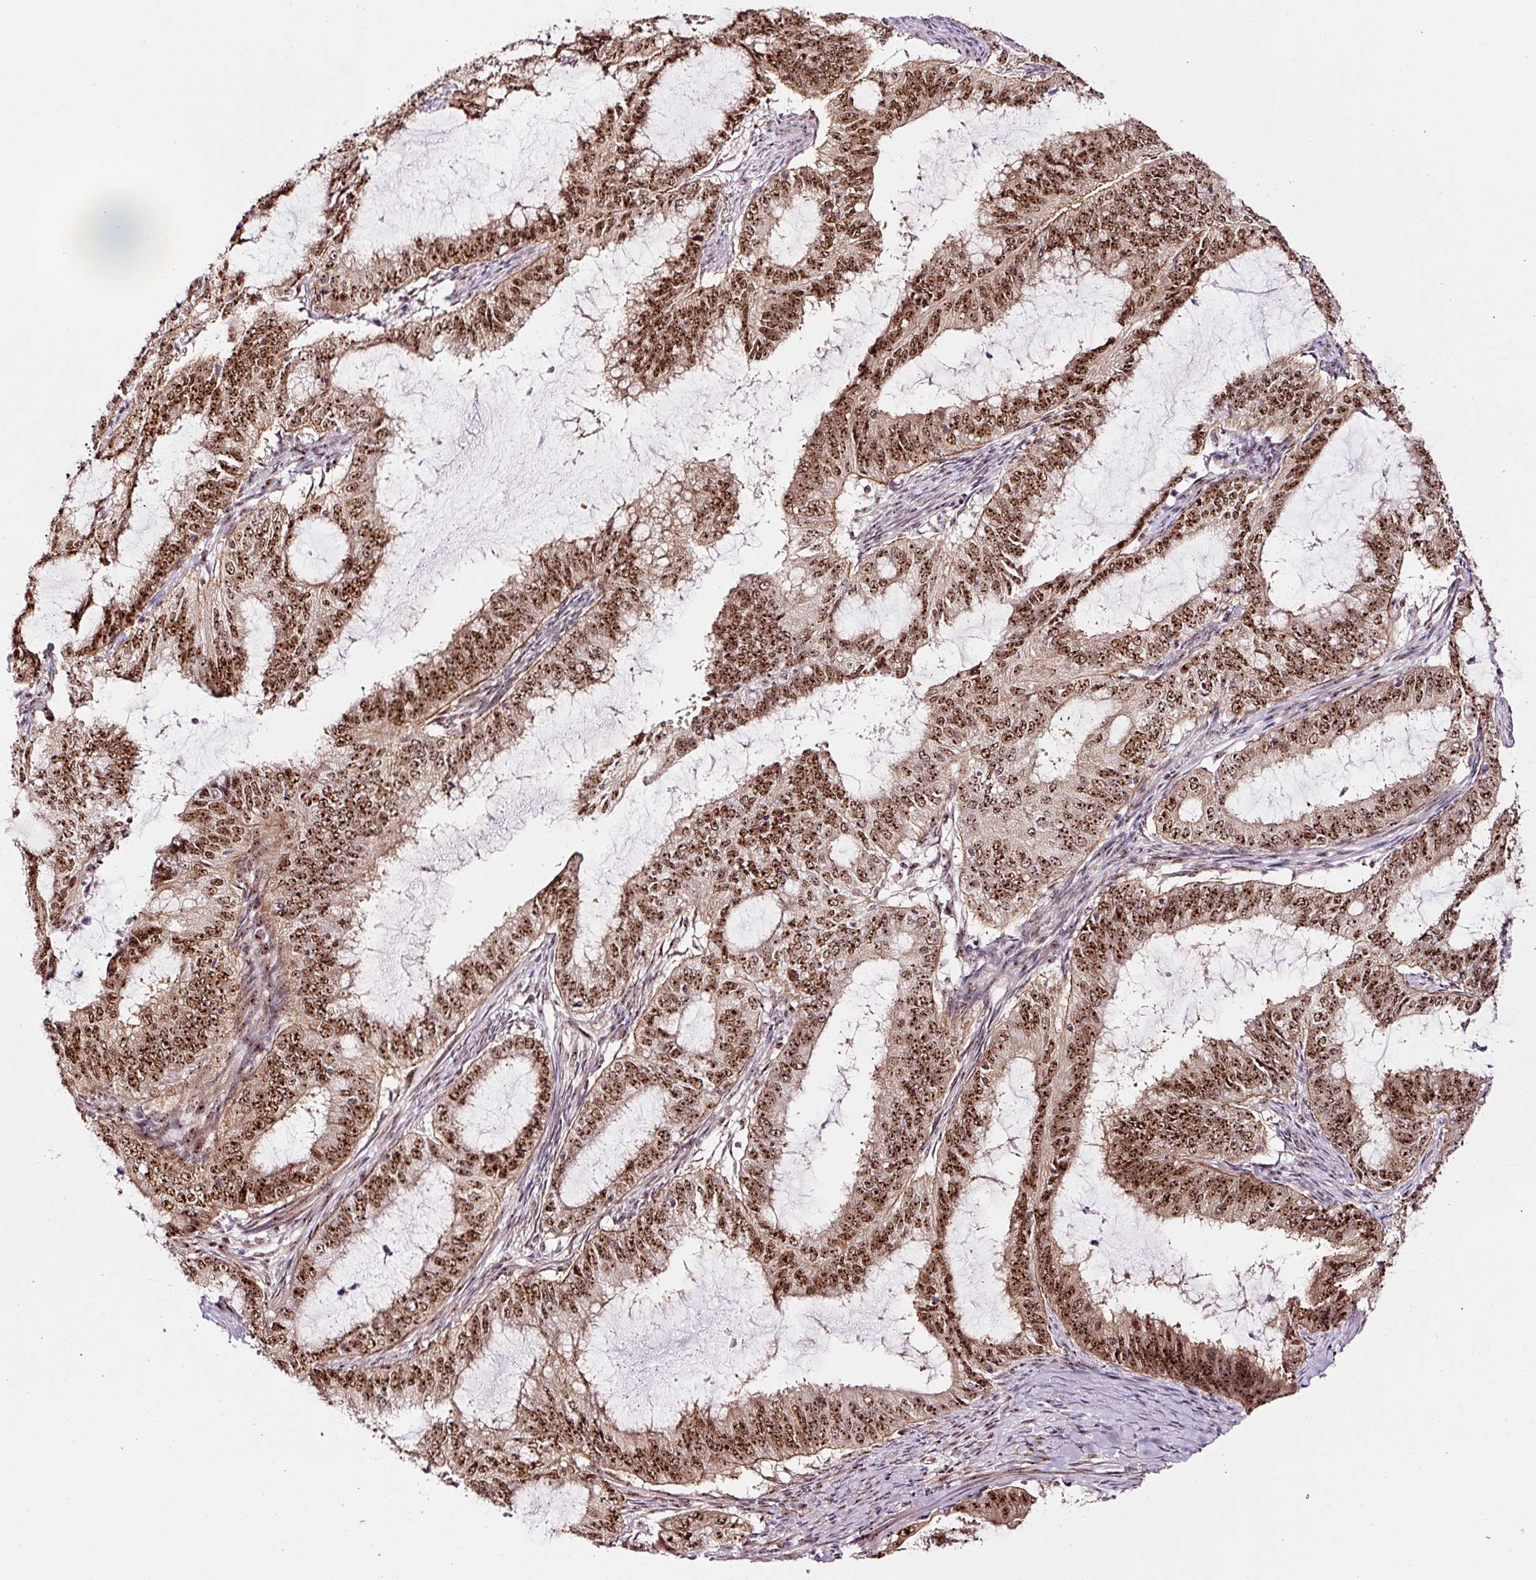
{"staining": {"intensity": "strong", "quantity": ">75%", "location": "nuclear"}, "tissue": "endometrial cancer", "cell_type": "Tumor cells", "image_type": "cancer", "snomed": [{"axis": "morphology", "description": "Adenocarcinoma, NOS"}, {"axis": "topography", "description": "Endometrium"}], "caption": "A brown stain labels strong nuclear staining of a protein in human endometrial adenocarcinoma tumor cells. (DAB (3,3'-diaminobenzidine) = brown stain, brightfield microscopy at high magnification).", "gene": "GNL3", "patient": {"sex": "female", "age": 51}}